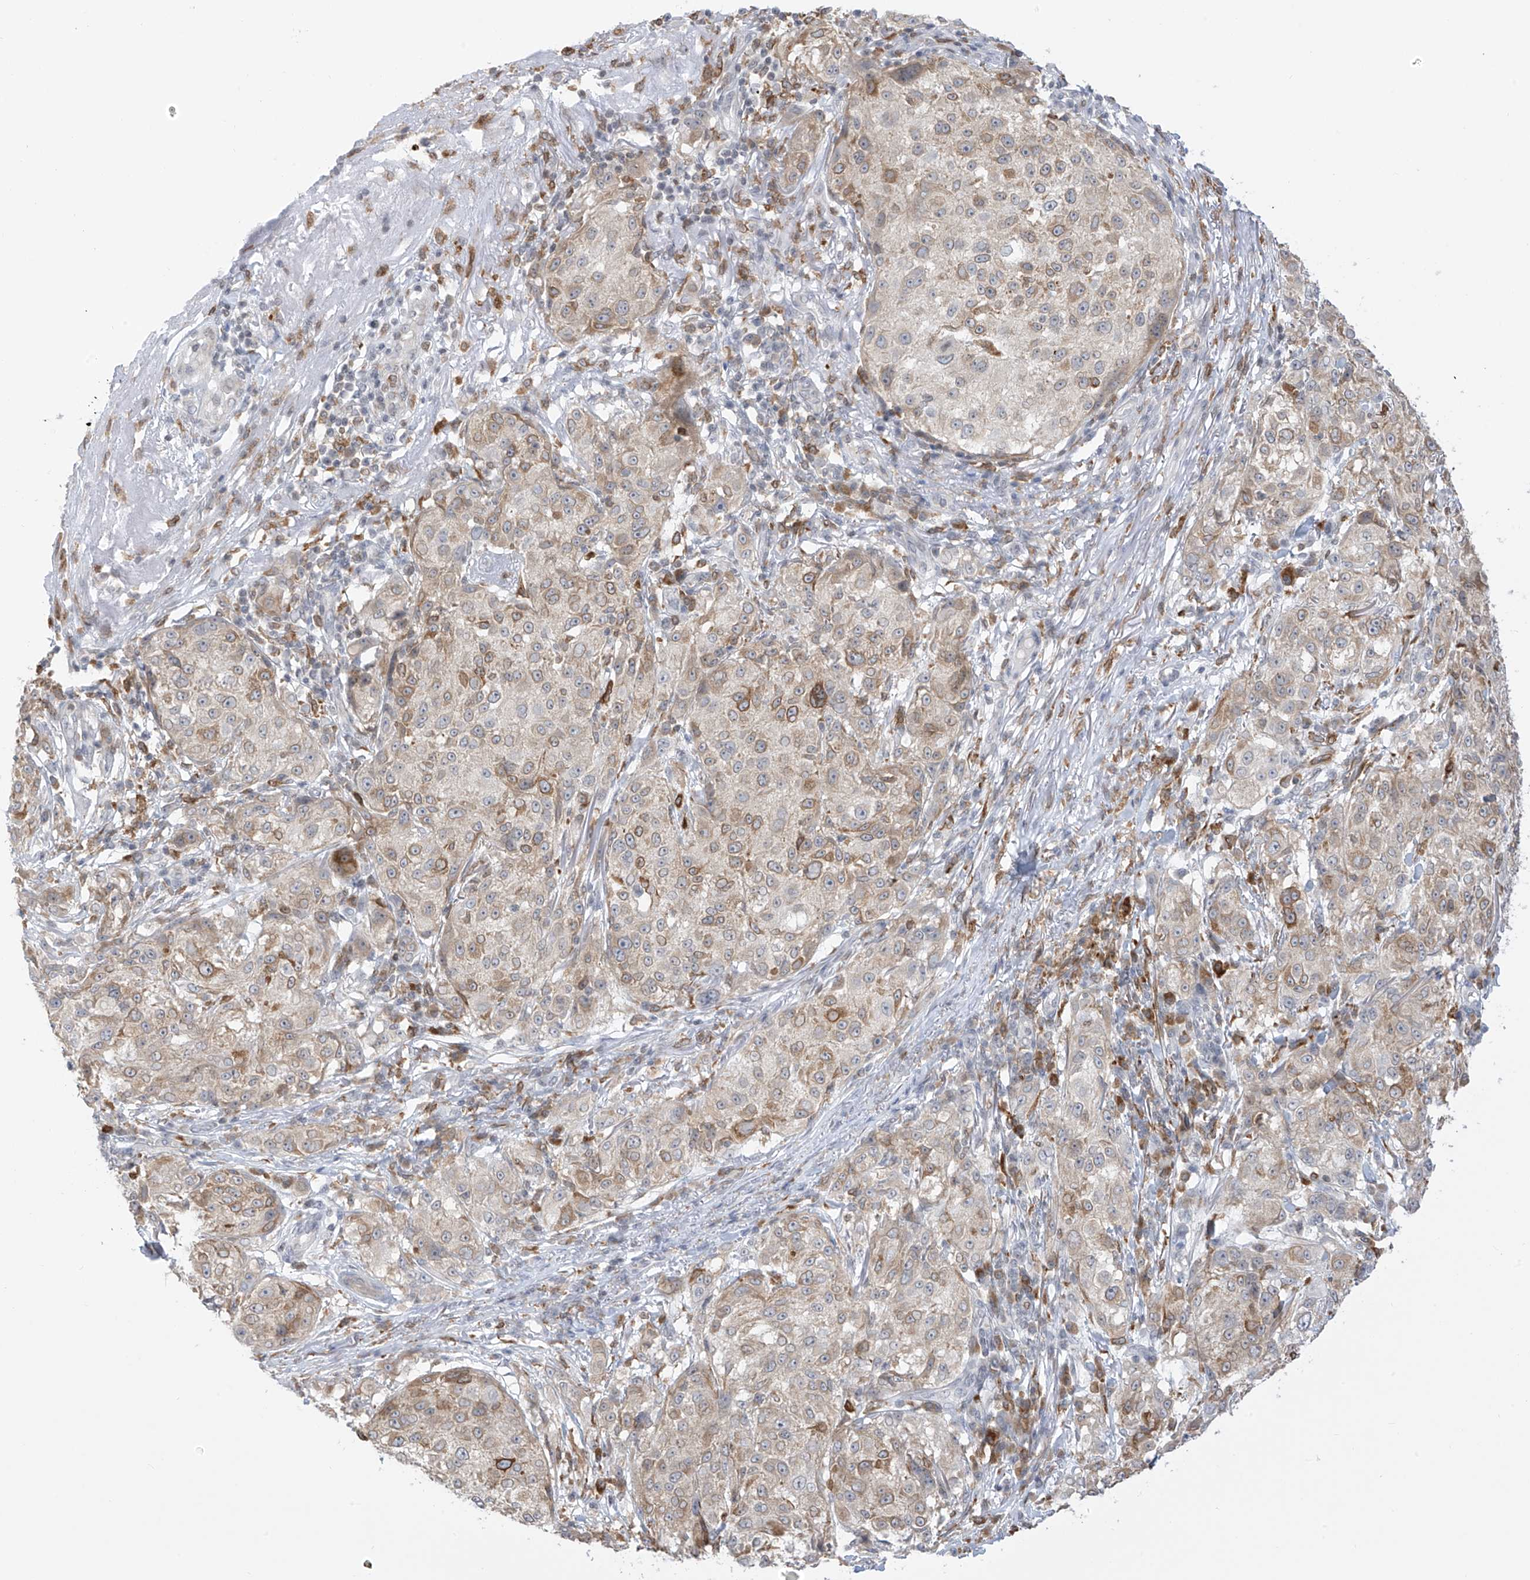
{"staining": {"intensity": "weak", "quantity": "25%-75%", "location": "cytoplasmic/membranous"}, "tissue": "melanoma", "cell_type": "Tumor cells", "image_type": "cancer", "snomed": [{"axis": "morphology", "description": "Necrosis, NOS"}, {"axis": "morphology", "description": "Malignant melanoma, NOS"}, {"axis": "topography", "description": "Skin"}], "caption": "Immunohistochemistry (IHC) (DAB) staining of human malignant melanoma displays weak cytoplasmic/membranous protein staining in about 25%-75% of tumor cells. The protein is shown in brown color, while the nuclei are stained blue.", "gene": "TBXAS1", "patient": {"sex": "female", "age": 87}}